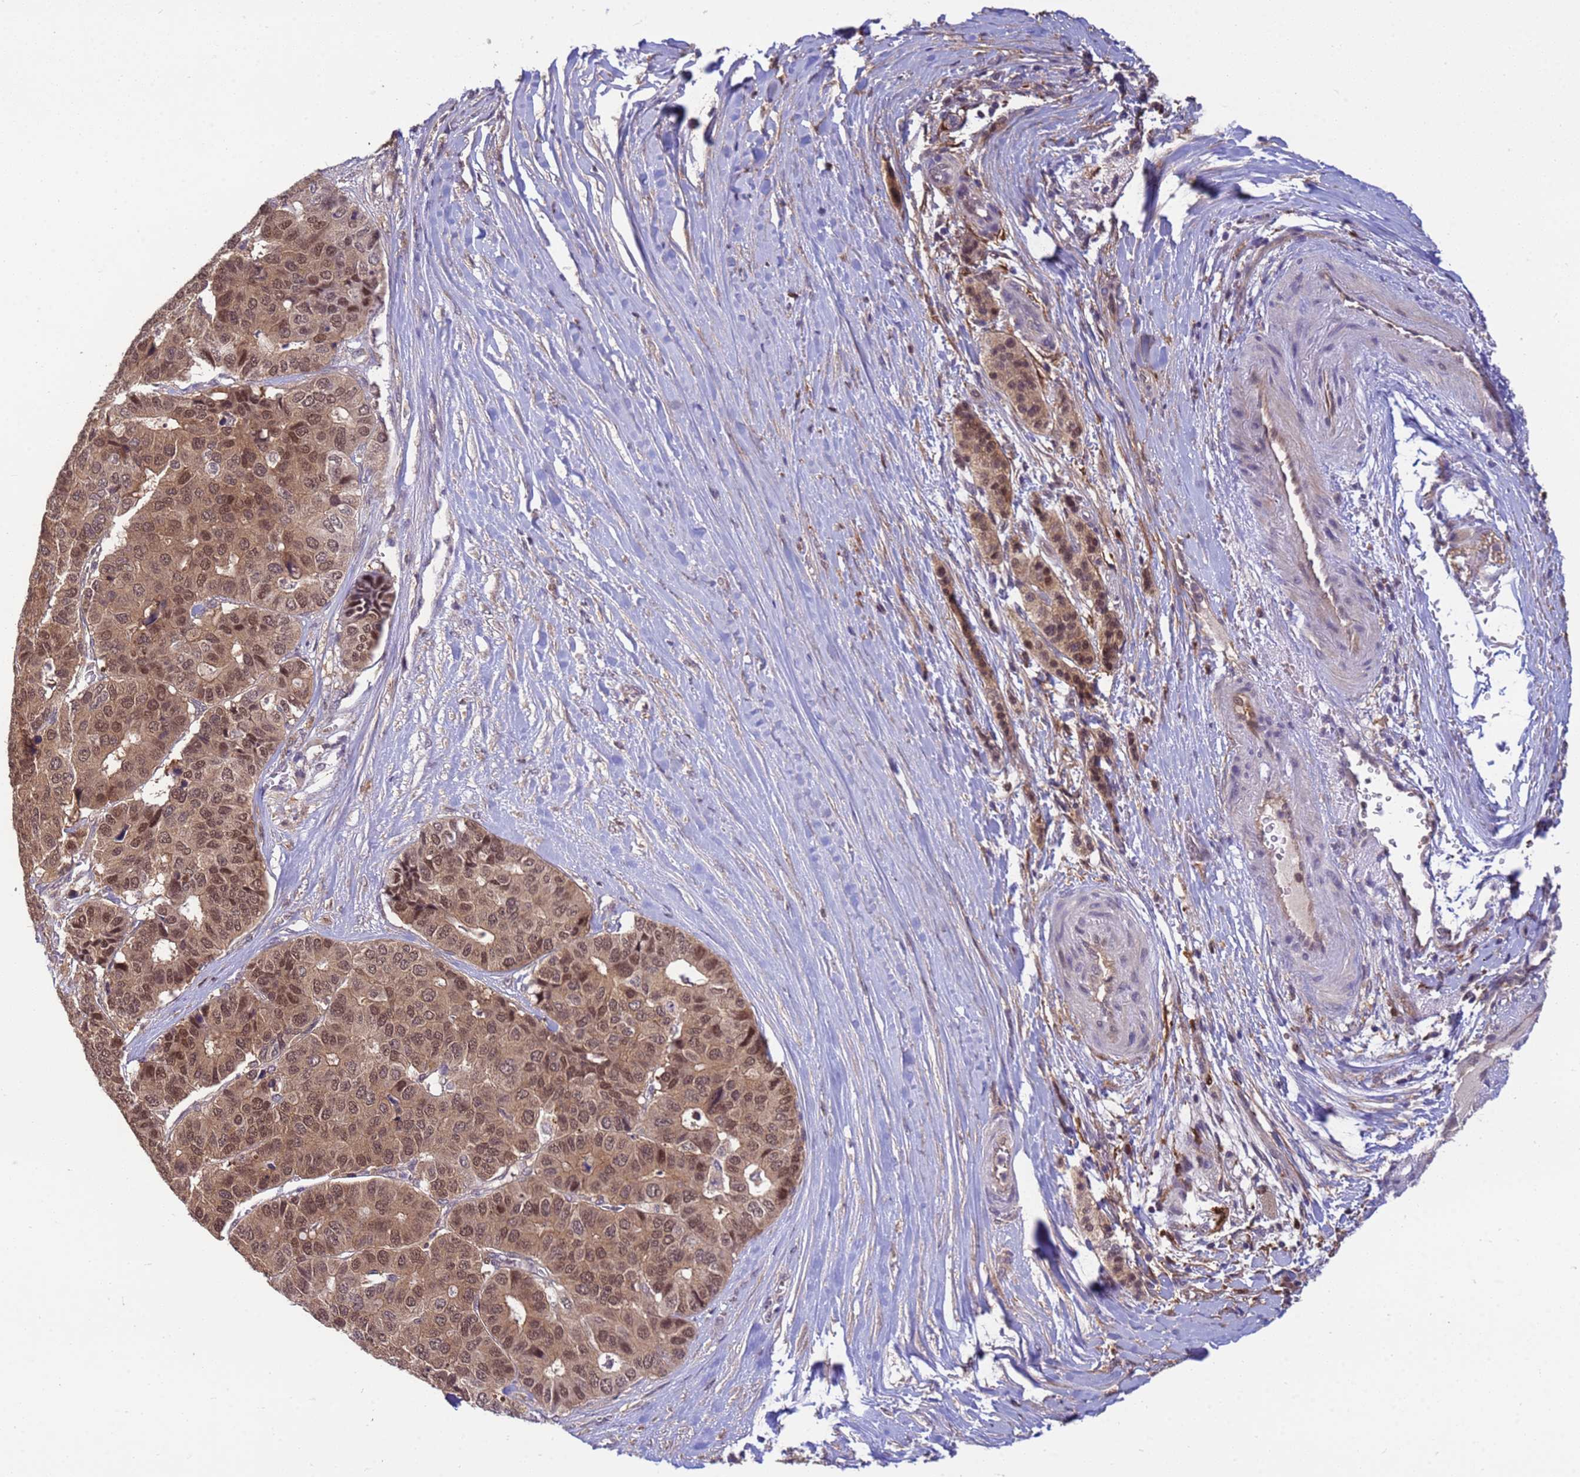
{"staining": {"intensity": "moderate", "quantity": ">75%", "location": "nuclear"}, "tissue": "pancreatic cancer", "cell_type": "Tumor cells", "image_type": "cancer", "snomed": [{"axis": "morphology", "description": "Adenocarcinoma, NOS"}, {"axis": "topography", "description": "Pancreas"}], "caption": "Pancreatic adenocarcinoma stained with DAB (3,3'-diaminobenzidine) IHC displays medium levels of moderate nuclear expression in about >75% of tumor cells. (DAB IHC with brightfield microscopy, high magnification).", "gene": "NPEPPS", "patient": {"sex": "male", "age": 50}}